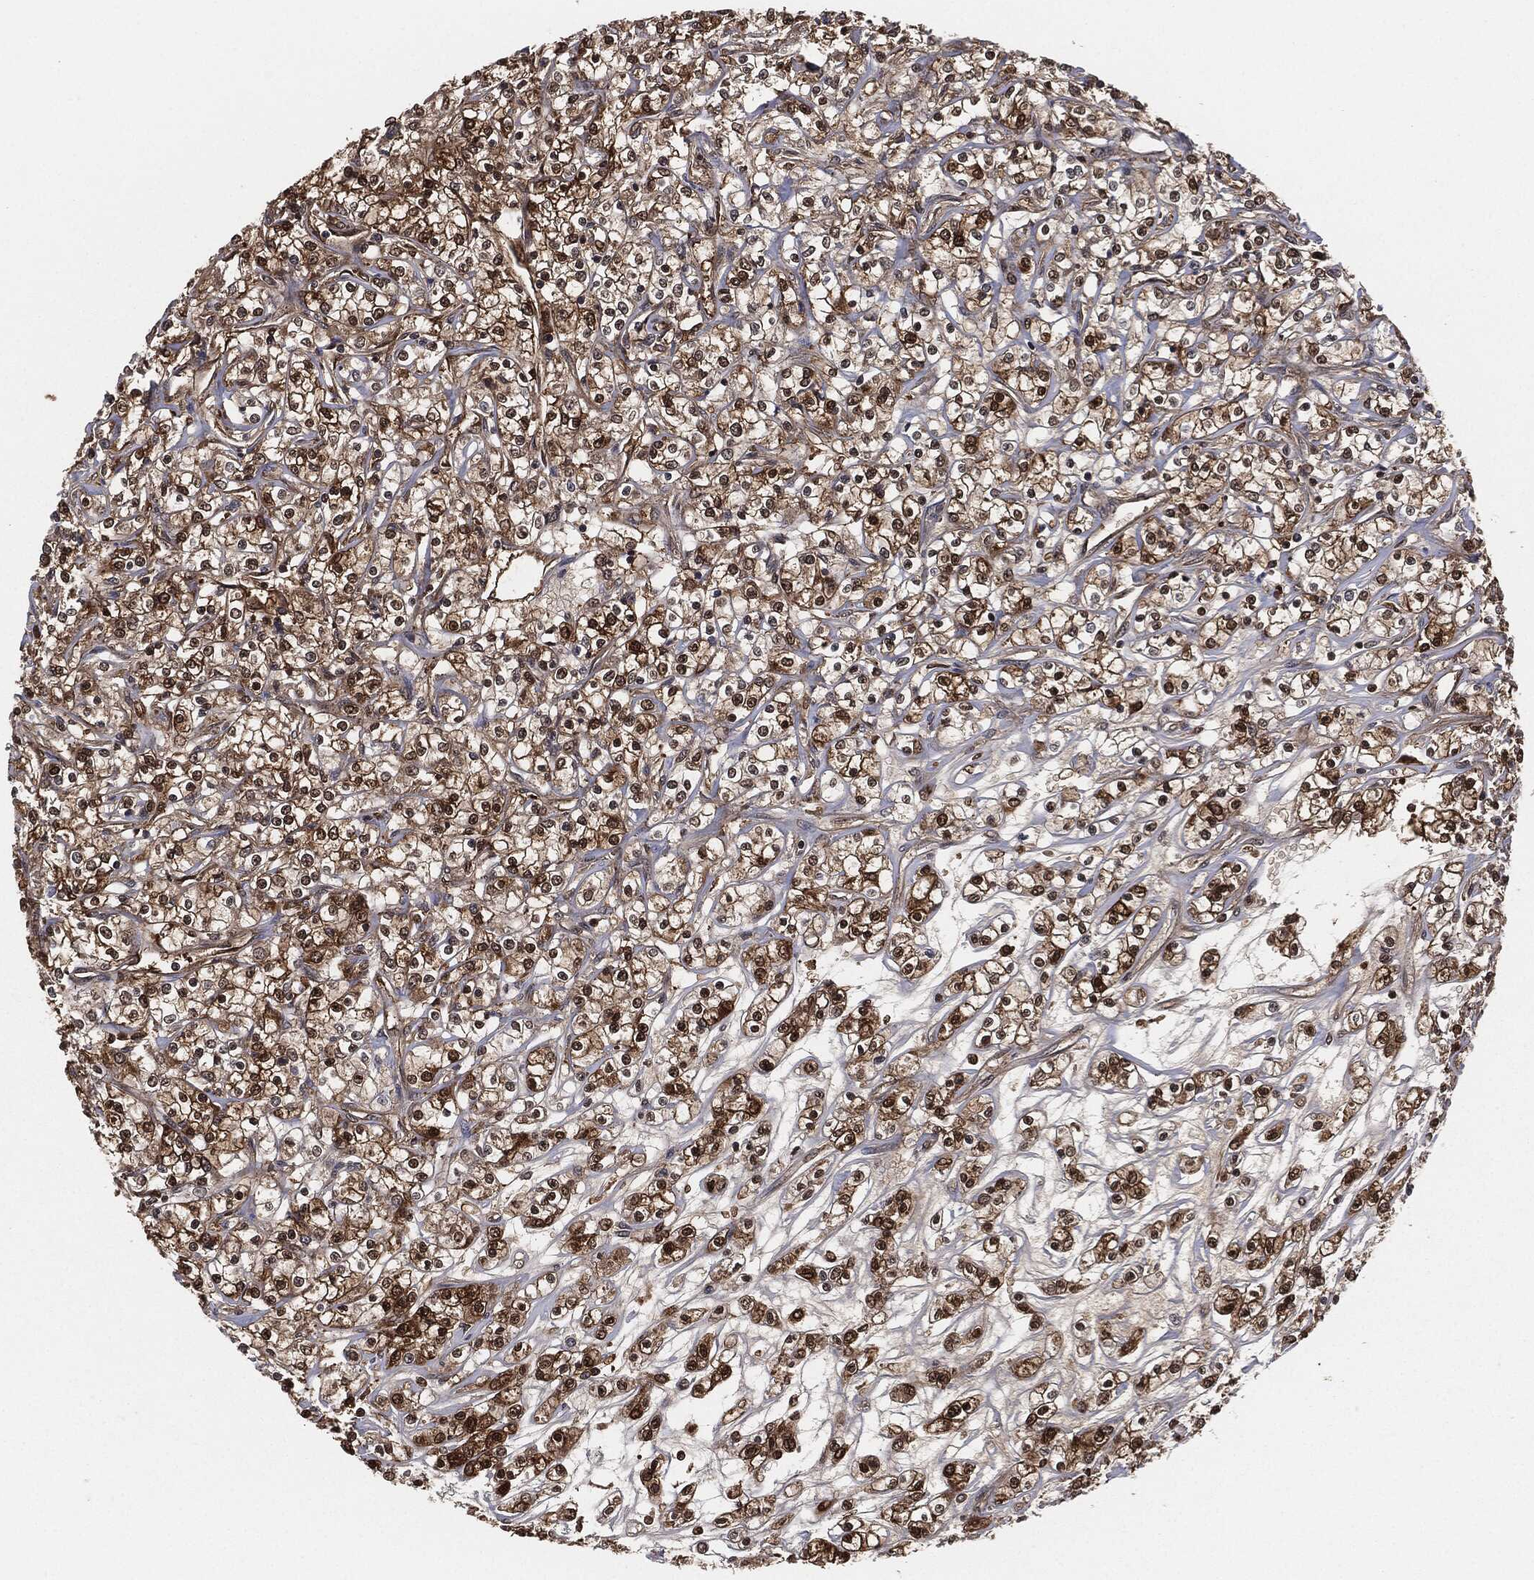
{"staining": {"intensity": "strong", "quantity": ">75%", "location": "cytoplasmic/membranous,nuclear"}, "tissue": "renal cancer", "cell_type": "Tumor cells", "image_type": "cancer", "snomed": [{"axis": "morphology", "description": "Adenocarcinoma, NOS"}, {"axis": "topography", "description": "Kidney"}], "caption": "Immunohistochemical staining of human renal cancer (adenocarcinoma) displays strong cytoplasmic/membranous and nuclear protein staining in about >75% of tumor cells. Nuclei are stained in blue.", "gene": "CAPRIN2", "patient": {"sex": "female", "age": 59}}